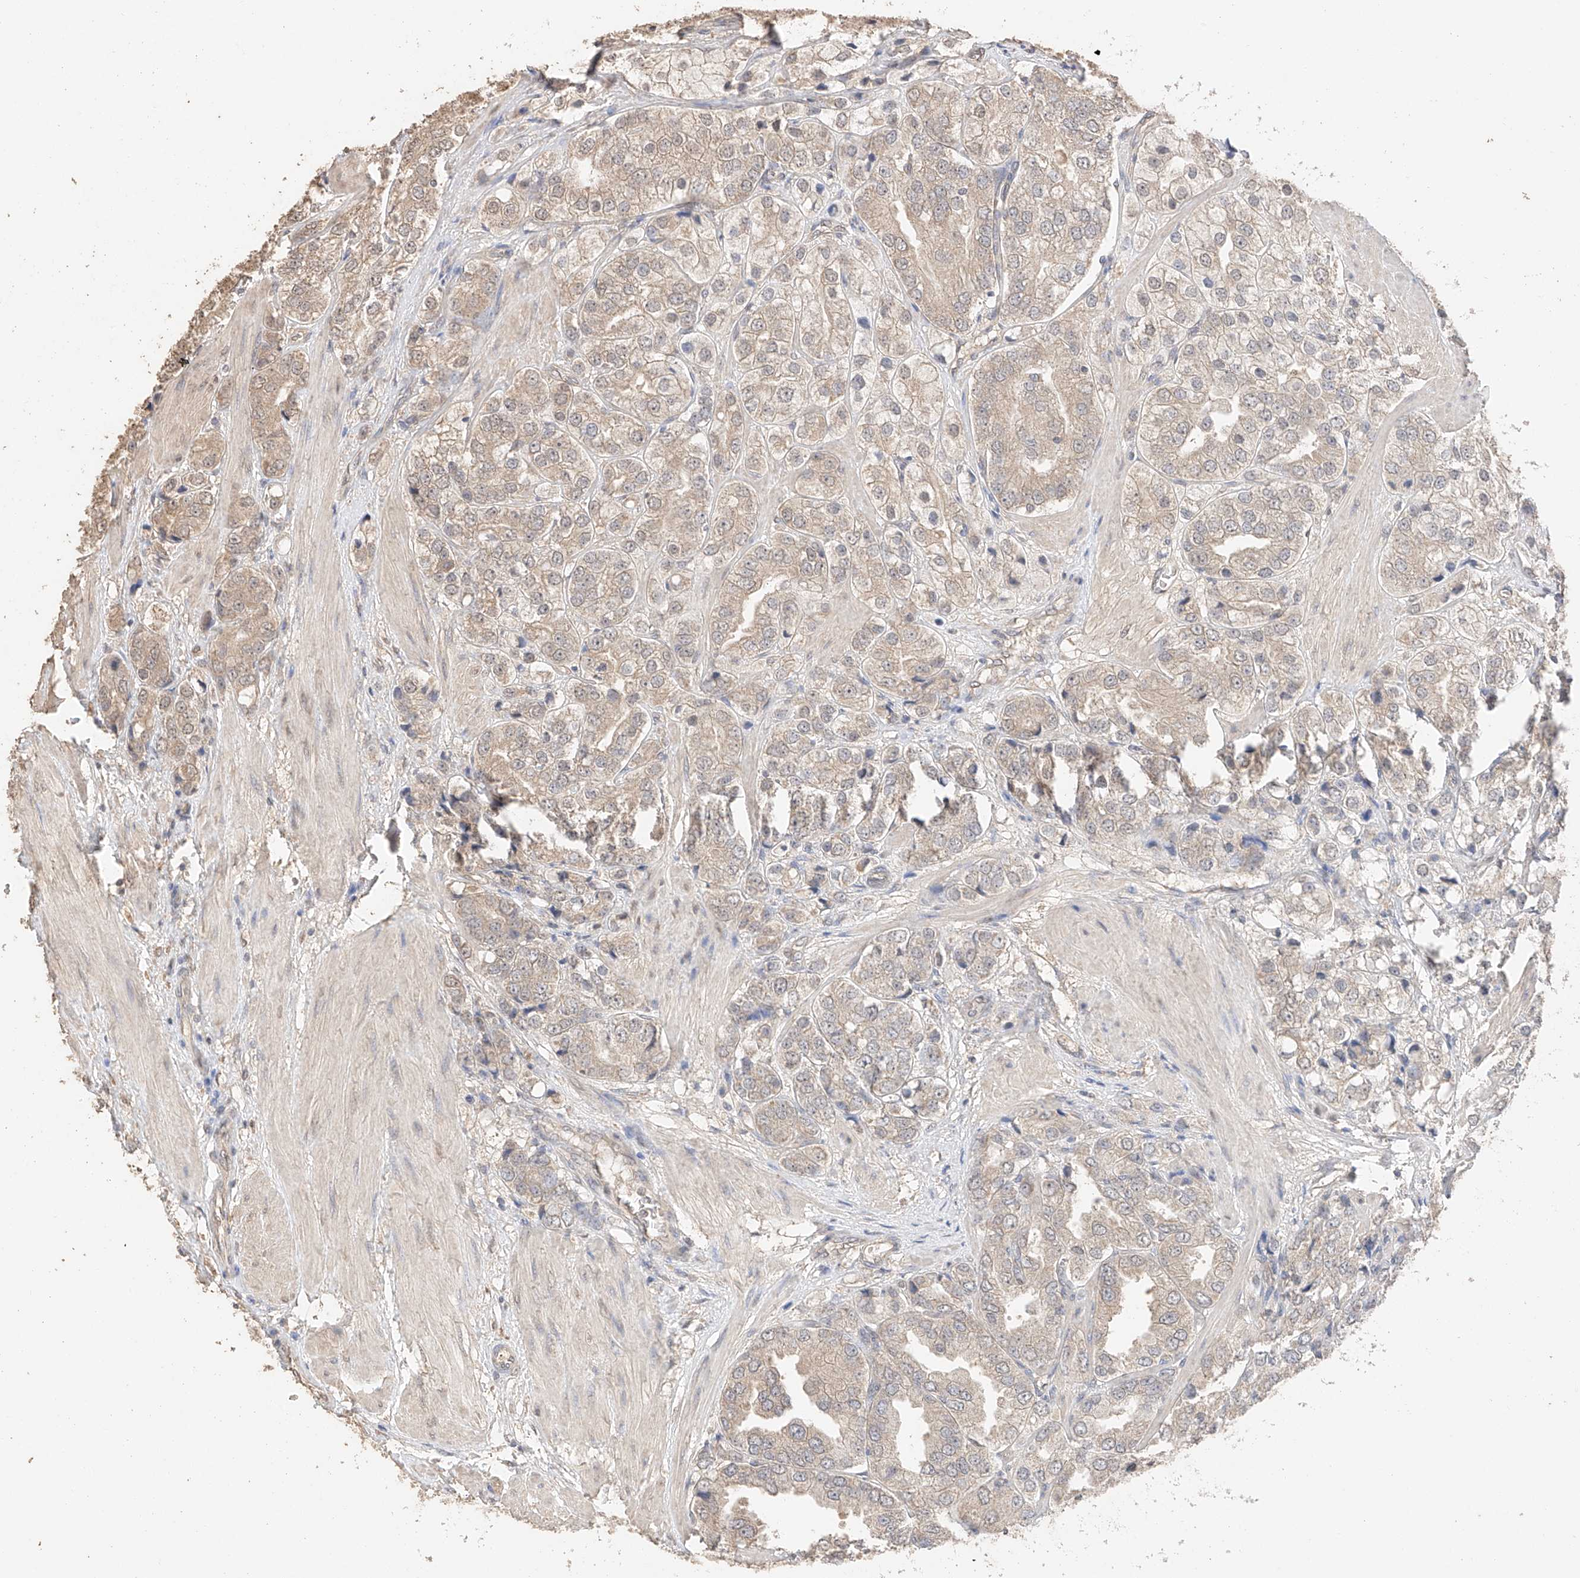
{"staining": {"intensity": "weak", "quantity": "25%-75%", "location": "cytoplasmic/membranous"}, "tissue": "prostate cancer", "cell_type": "Tumor cells", "image_type": "cancer", "snomed": [{"axis": "morphology", "description": "Adenocarcinoma, High grade"}, {"axis": "topography", "description": "Prostate"}], "caption": "Weak cytoplasmic/membranous positivity is appreciated in approximately 25%-75% of tumor cells in prostate cancer (adenocarcinoma (high-grade)).", "gene": "IL22RA2", "patient": {"sex": "male", "age": 50}}